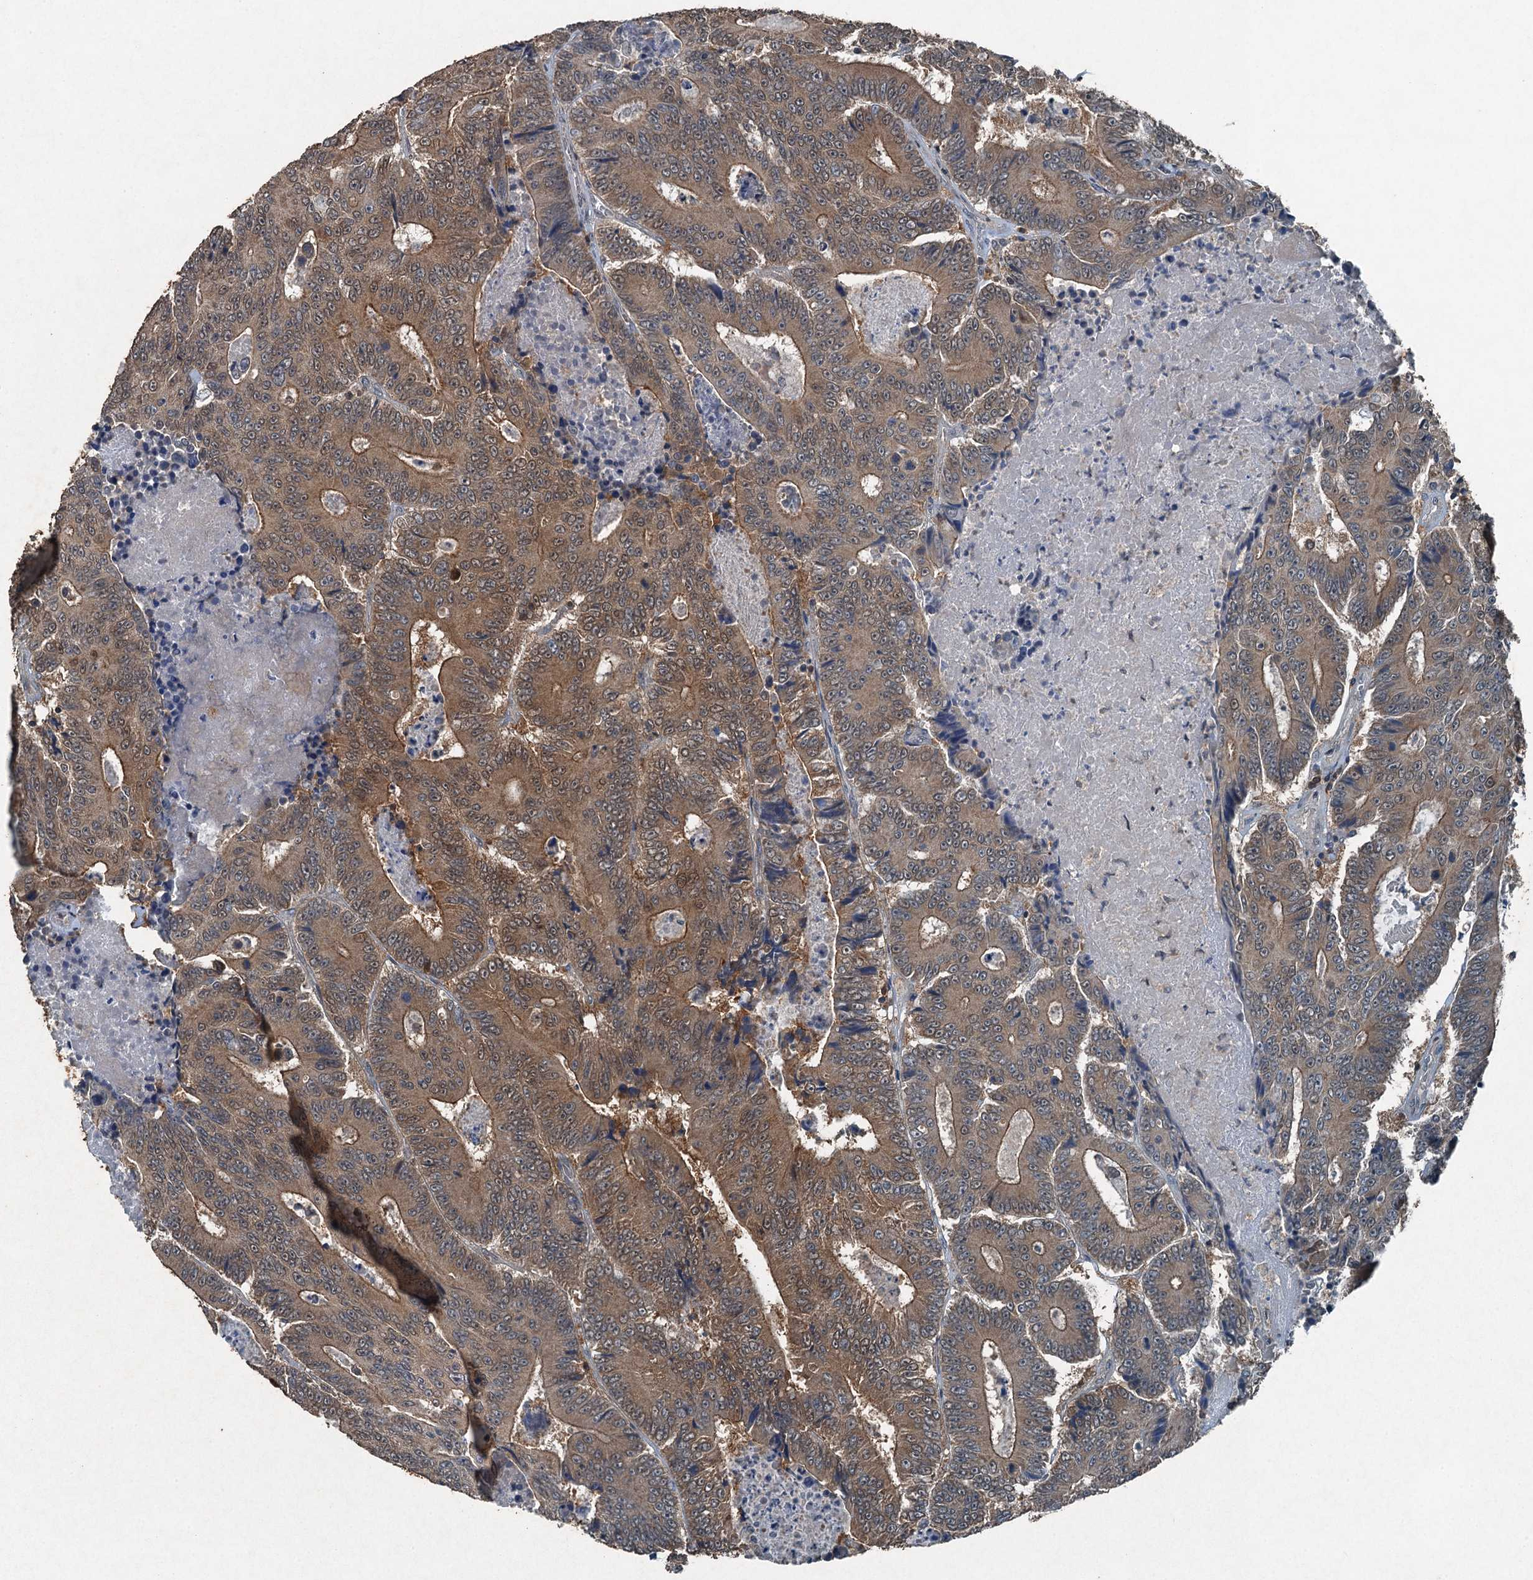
{"staining": {"intensity": "weak", "quantity": ">75%", "location": "cytoplasmic/membranous"}, "tissue": "colorectal cancer", "cell_type": "Tumor cells", "image_type": "cancer", "snomed": [{"axis": "morphology", "description": "Adenocarcinoma, NOS"}, {"axis": "topography", "description": "Colon"}], "caption": "The photomicrograph reveals a brown stain indicating the presence of a protein in the cytoplasmic/membranous of tumor cells in adenocarcinoma (colorectal). Nuclei are stained in blue.", "gene": "TCTN1", "patient": {"sex": "male", "age": 83}}